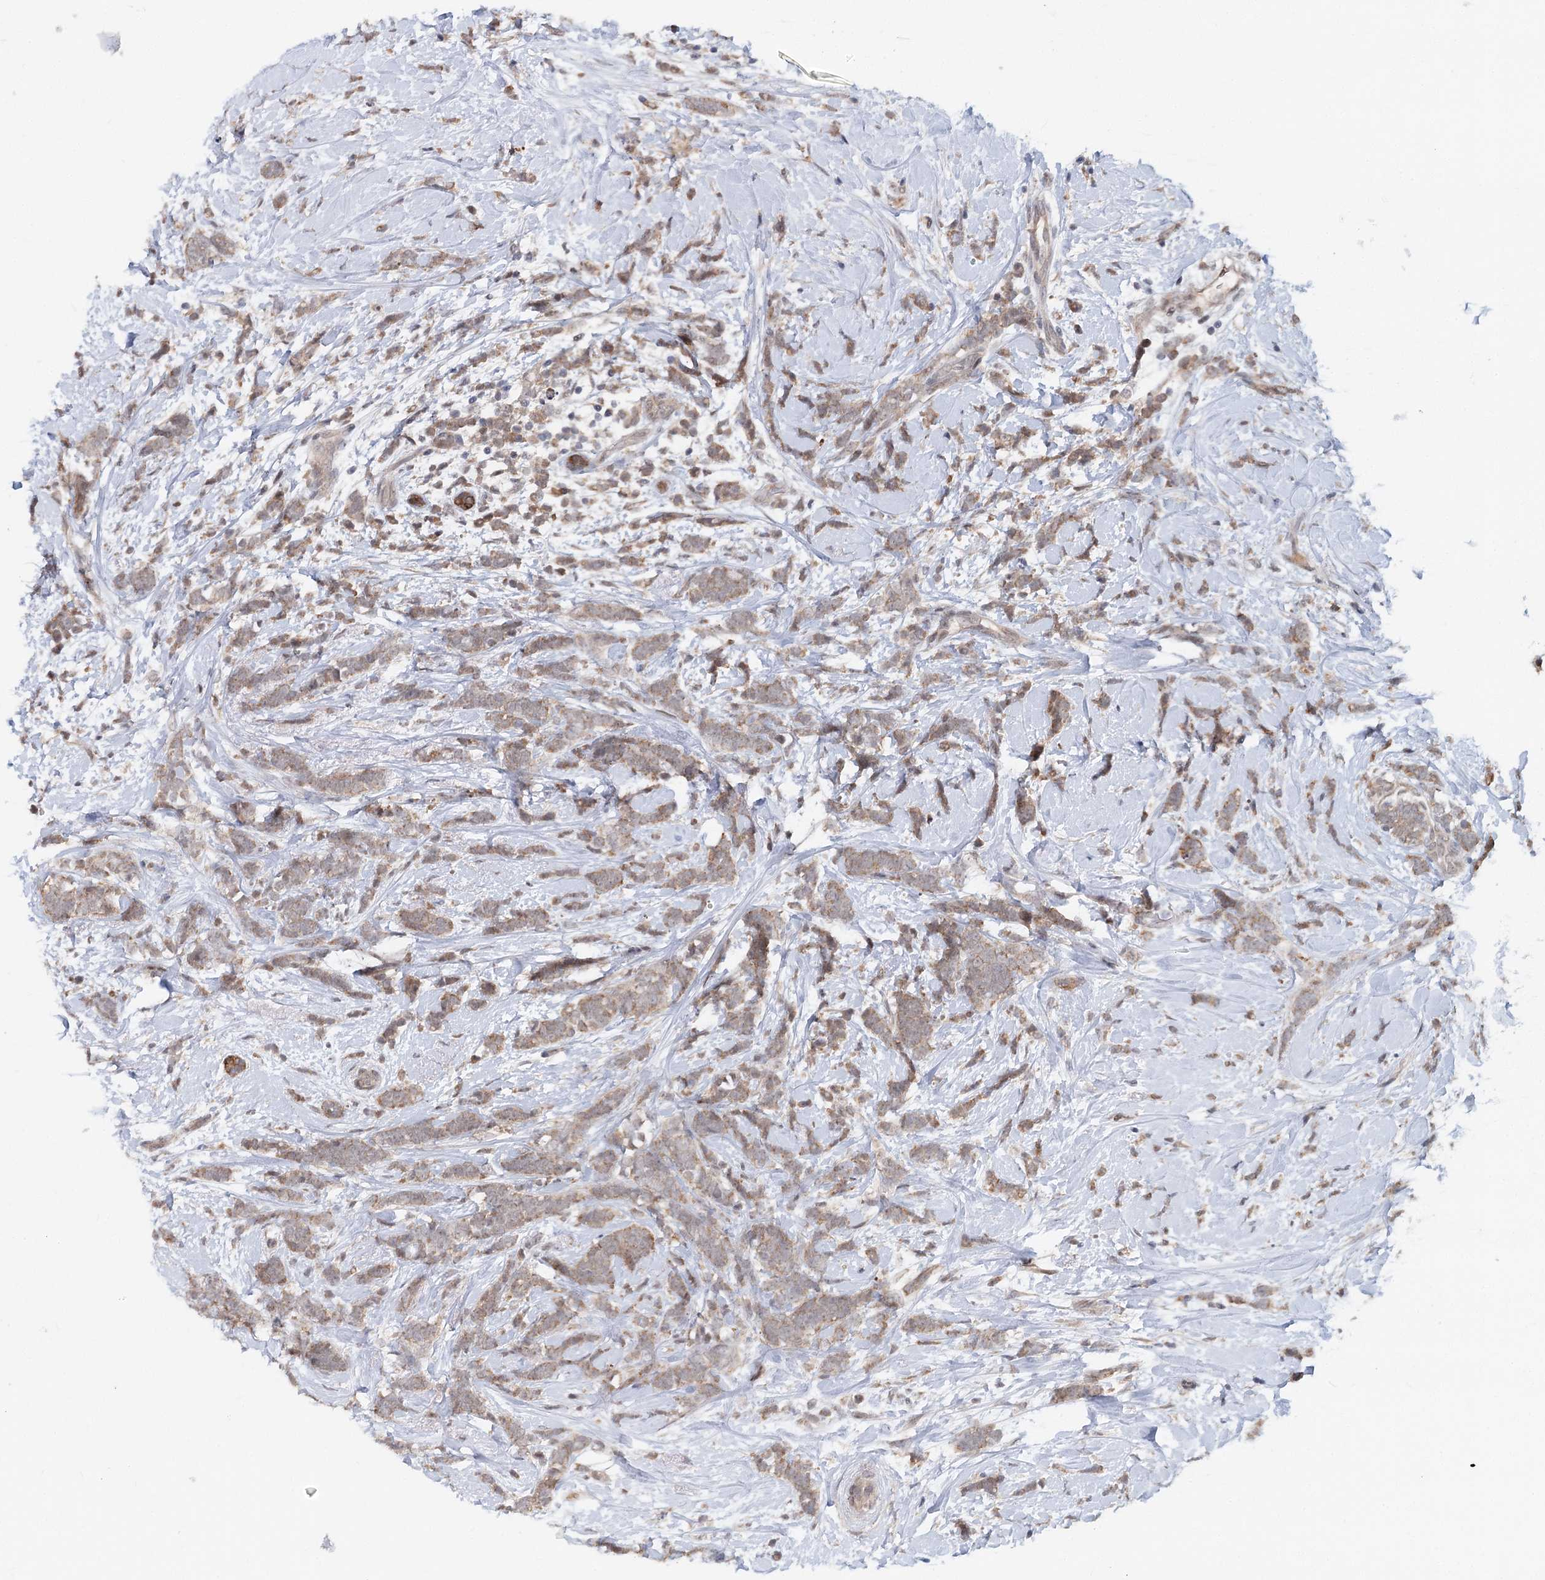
{"staining": {"intensity": "weak", "quantity": ">75%", "location": "cytoplasmic/membranous"}, "tissue": "breast cancer", "cell_type": "Tumor cells", "image_type": "cancer", "snomed": [{"axis": "morphology", "description": "Lobular carcinoma"}, {"axis": "topography", "description": "Breast"}], "caption": "DAB (3,3'-diaminobenzidine) immunohistochemical staining of human lobular carcinoma (breast) reveals weak cytoplasmic/membranous protein staining in about >75% of tumor cells.", "gene": "AP3B1", "patient": {"sex": "female", "age": 58}}